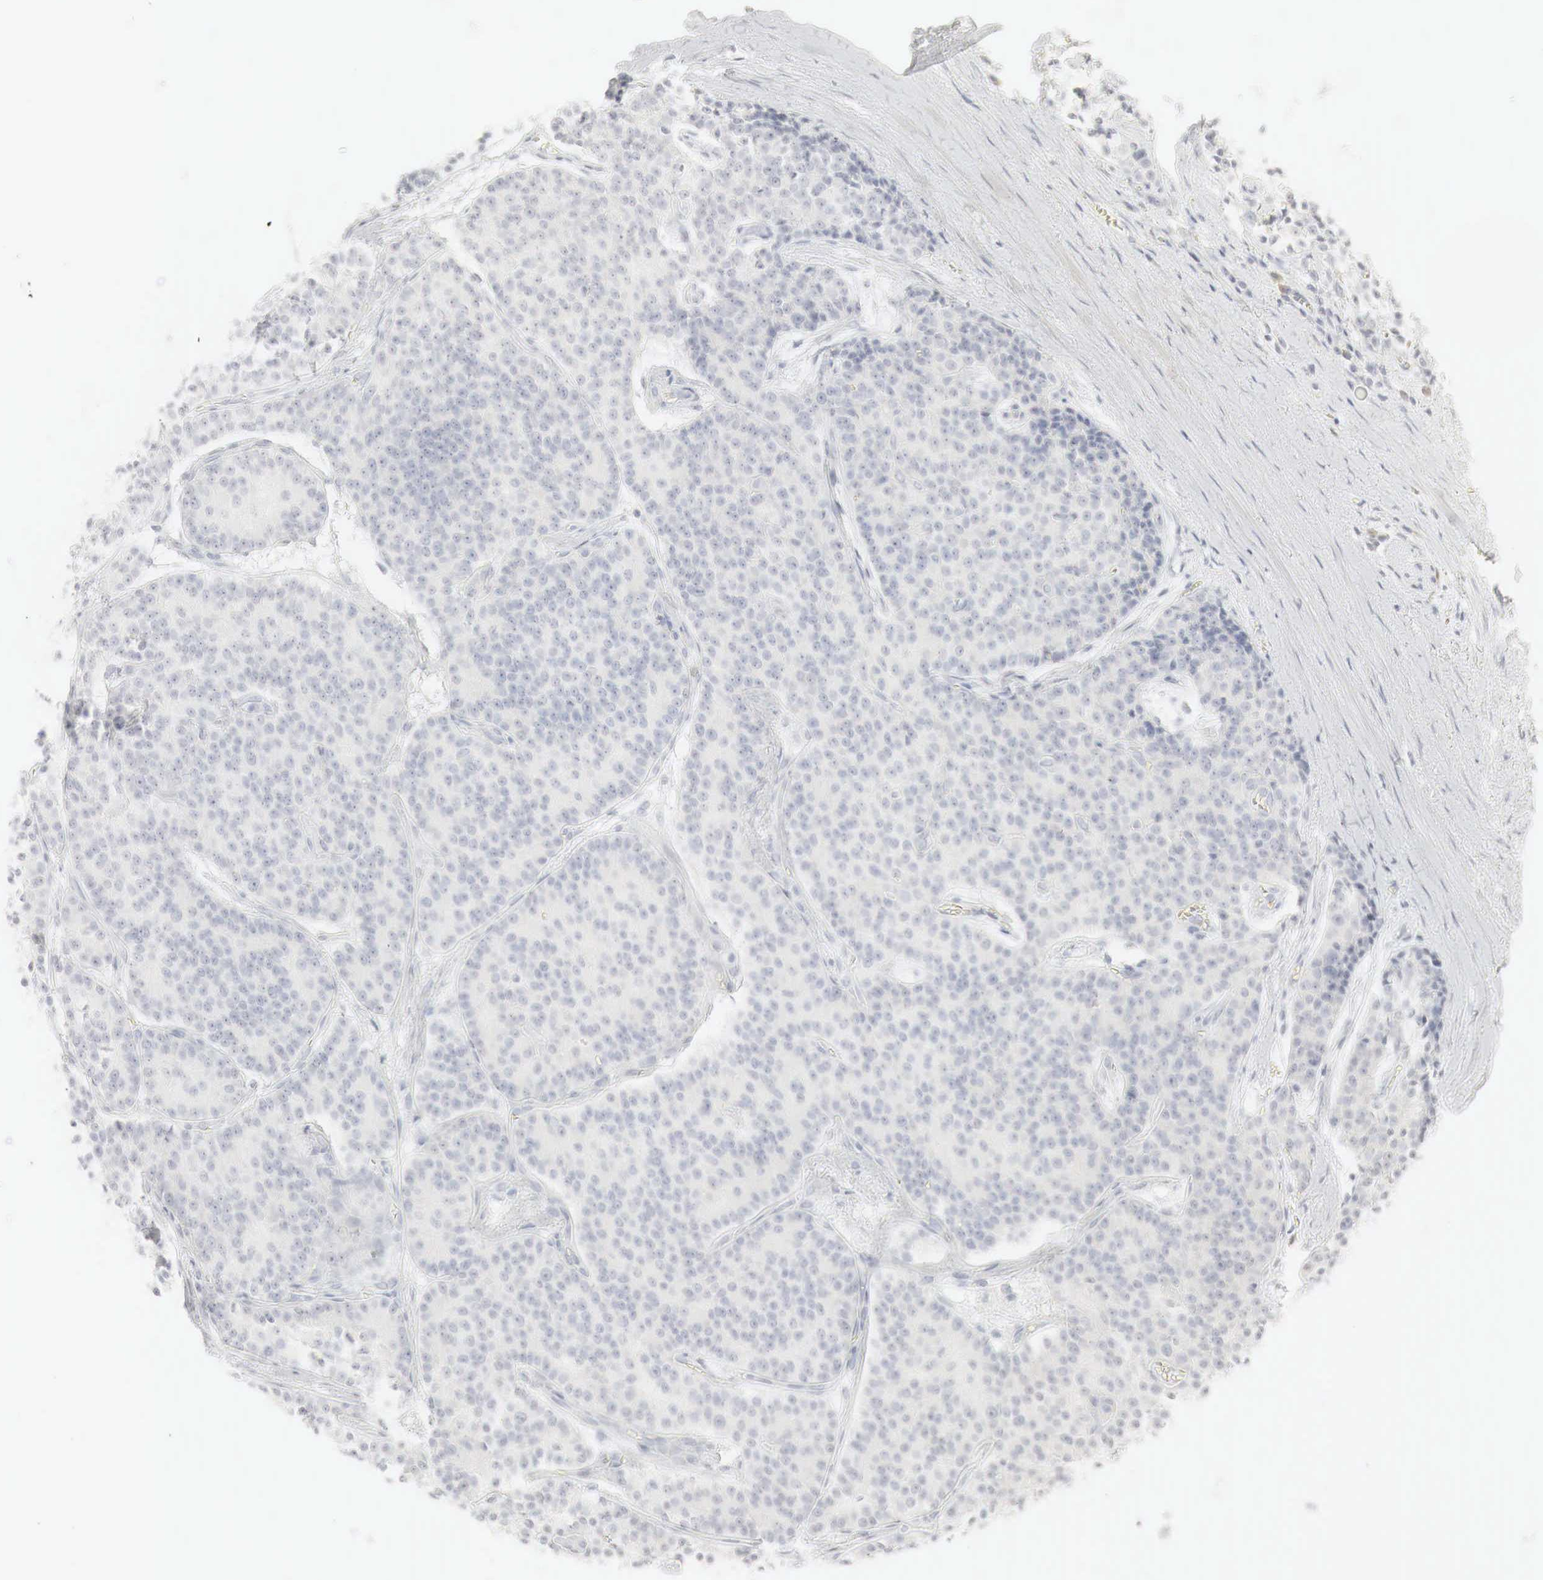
{"staining": {"intensity": "negative", "quantity": "none", "location": "none"}, "tissue": "carcinoid", "cell_type": "Tumor cells", "image_type": "cancer", "snomed": [{"axis": "morphology", "description": "Carcinoid, malignant, NOS"}, {"axis": "topography", "description": "Stomach"}], "caption": "High power microscopy image of an immunohistochemistry image of carcinoid, revealing no significant expression in tumor cells.", "gene": "TP63", "patient": {"sex": "female", "age": 76}}